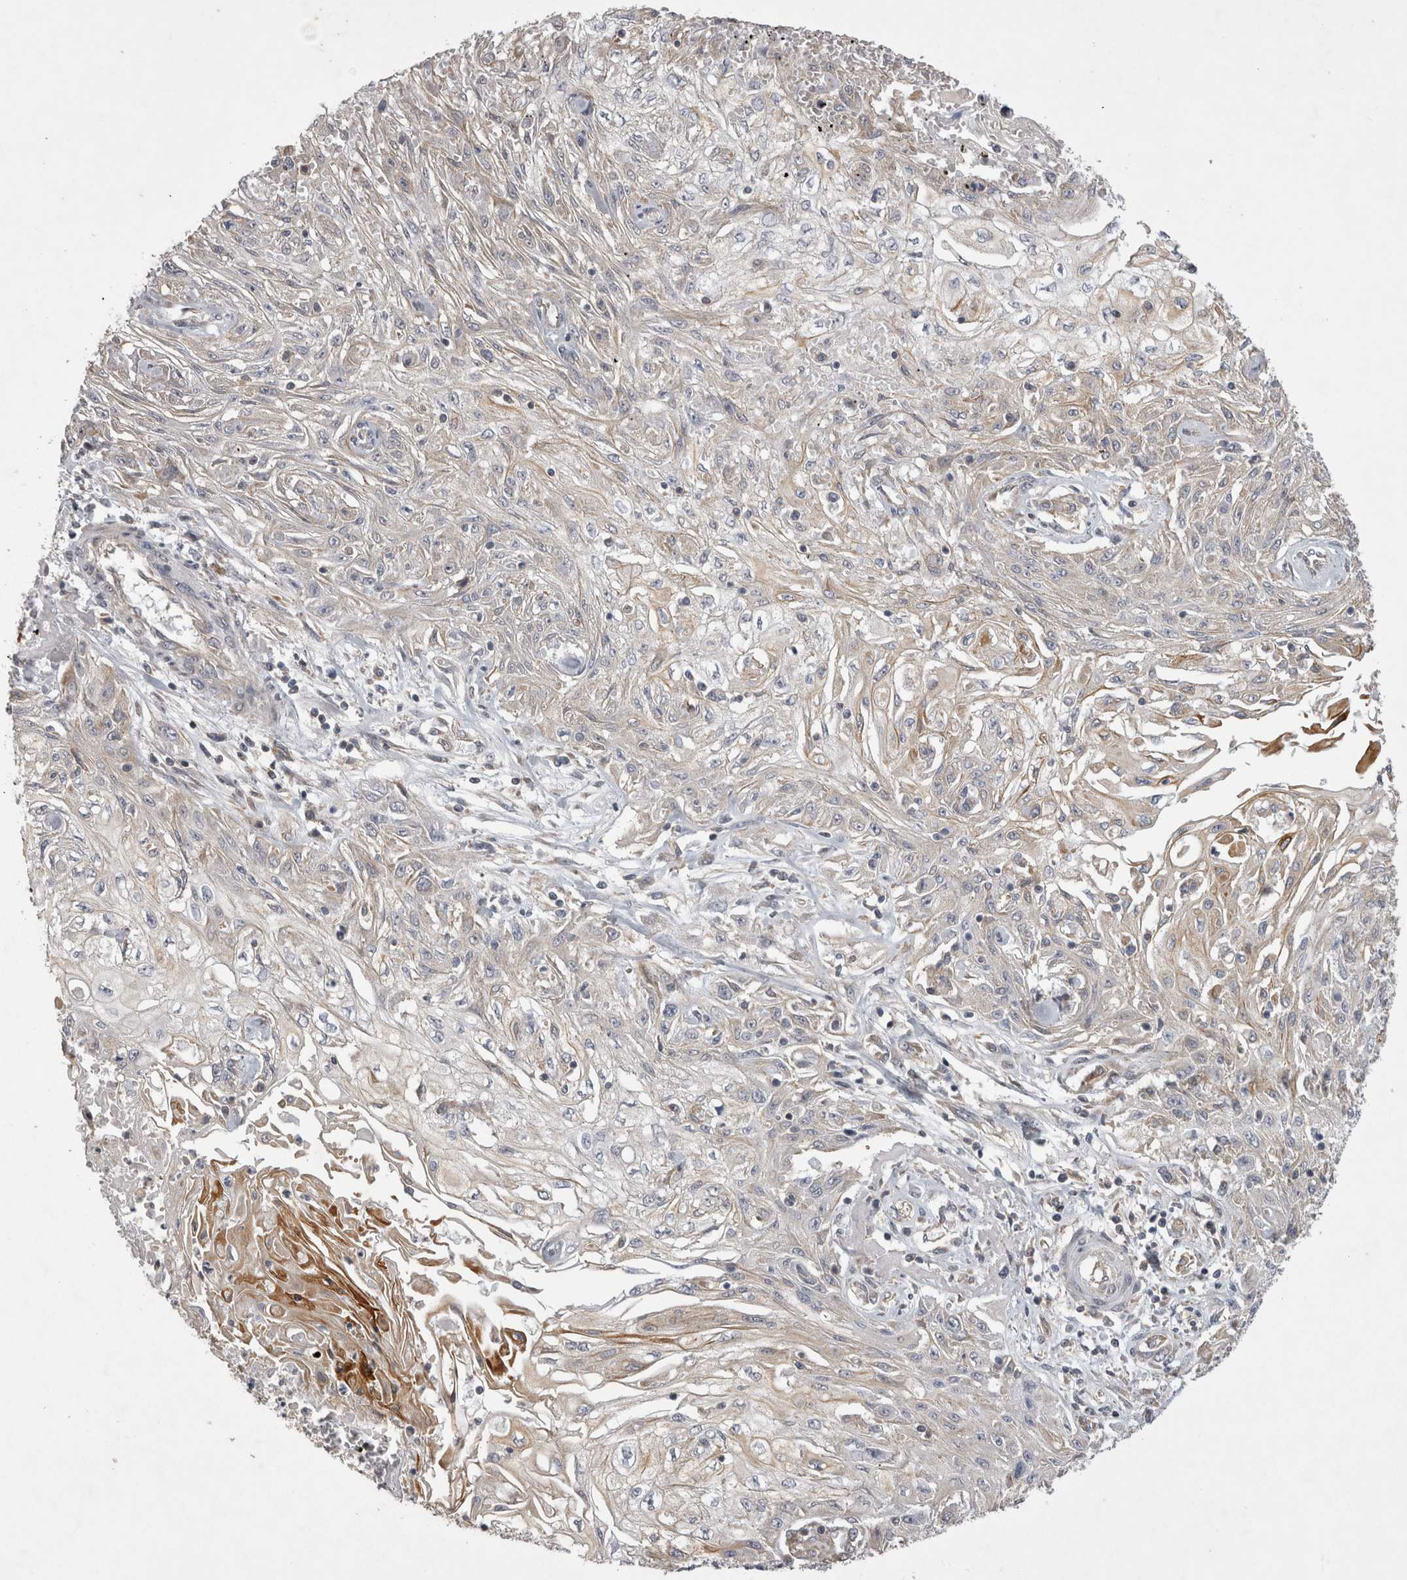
{"staining": {"intensity": "weak", "quantity": "<25%", "location": "cytoplasmic/membranous"}, "tissue": "skin cancer", "cell_type": "Tumor cells", "image_type": "cancer", "snomed": [{"axis": "morphology", "description": "Squamous cell carcinoma, NOS"}, {"axis": "morphology", "description": "Squamous cell carcinoma, metastatic, NOS"}, {"axis": "topography", "description": "Skin"}, {"axis": "topography", "description": "Lymph node"}], "caption": "DAB (3,3'-diaminobenzidine) immunohistochemical staining of skin cancer (metastatic squamous cell carcinoma) reveals no significant positivity in tumor cells.", "gene": "TSPOAP1", "patient": {"sex": "male", "age": 75}}